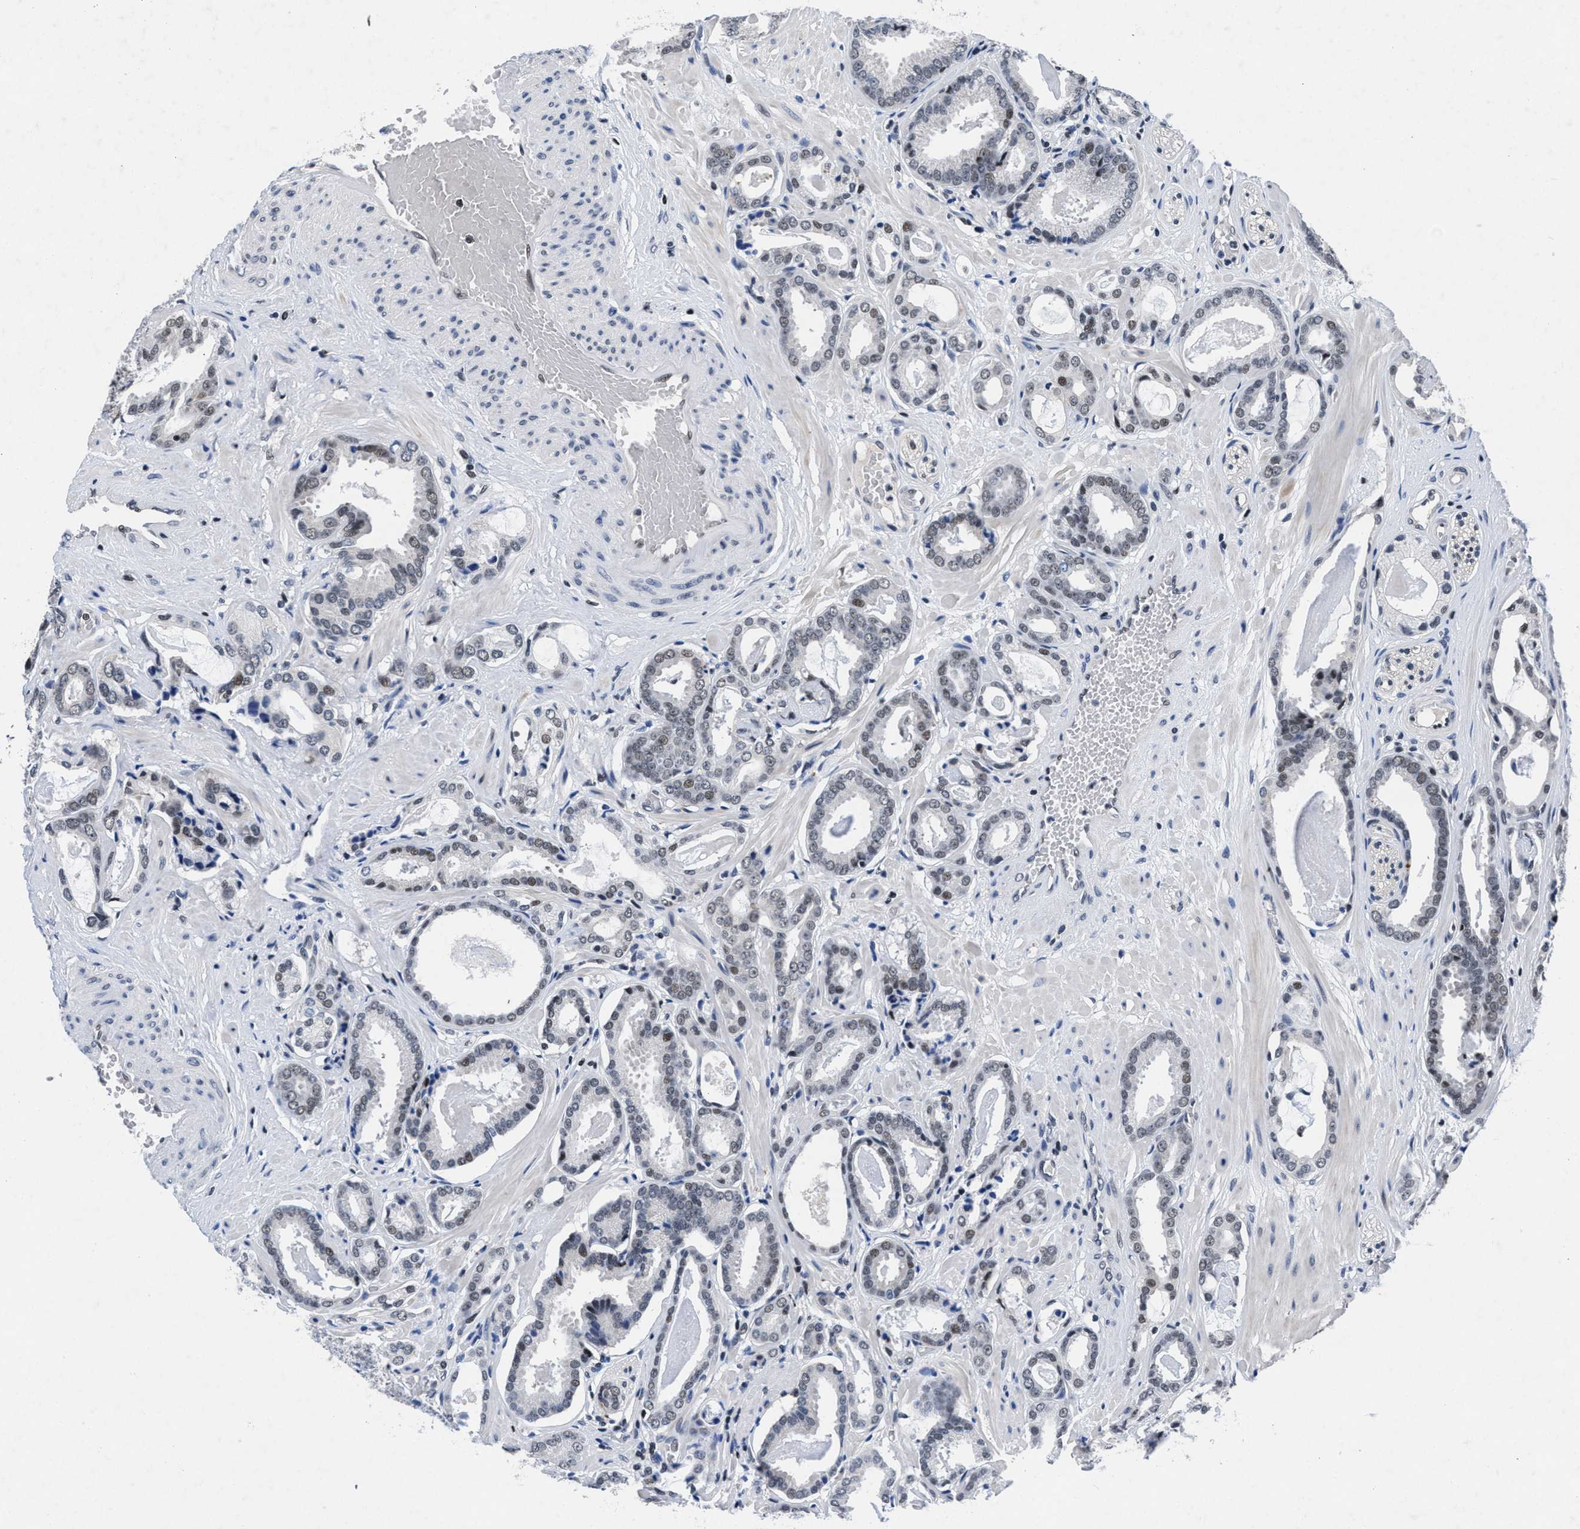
{"staining": {"intensity": "weak", "quantity": "<25%", "location": "nuclear"}, "tissue": "prostate cancer", "cell_type": "Tumor cells", "image_type": "cancer", "snomed": [{"axis": "morphology", "description": "Adenocarcinoma, Low grade"}, {"axis": "topography", "description": "Prostate"}], "caption": "Tumor cells are negative for protein expression in human adenocarcinoma (low-grade) (prostate).", "gene": "WDR81", "patient": {"sex": "male", "age": 53}}